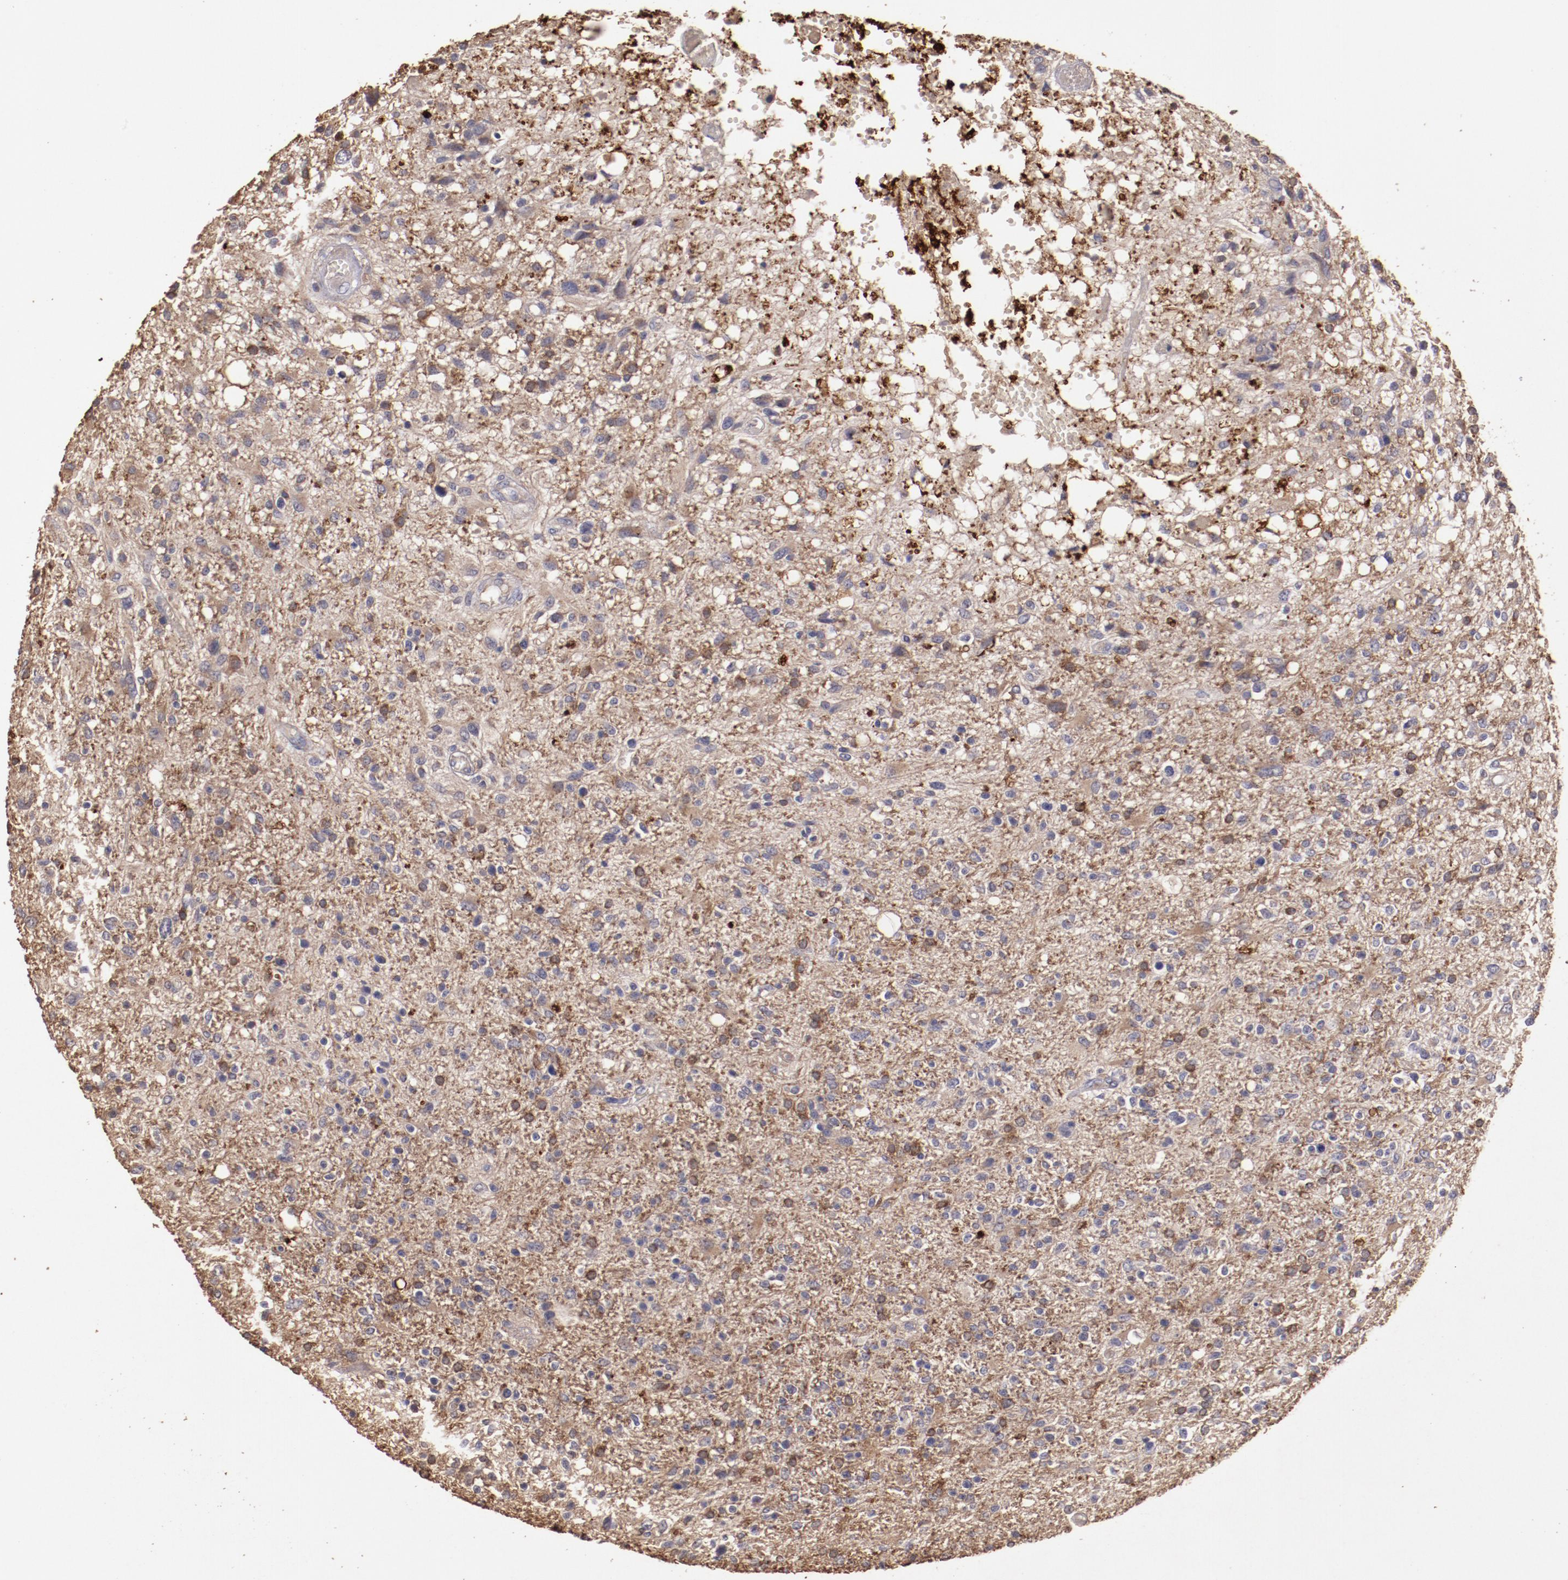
{"staining": {"intensity": "weak", "quantity": "25%-75%", "location": "cytoplasmic/membranous"}, "tissue": "glioma", "cell_type": "Tumor cells", "image_type": "cancer", "snomed": [{"axis": "morphology", "description": "Glioma, malignant, High grade"}, {"axis": "topography", "description": "Cerebral cortex"}], "caption": "IHC histopathology image of malignant glioma (high-grade) stained for a protein (brown), which exhibits low levels of weak cytoplasmic/membranous staining in about 25%-75% of tumor cells.", "gene": "SRRD", "patient": {"sex": "male", "age": 76}}